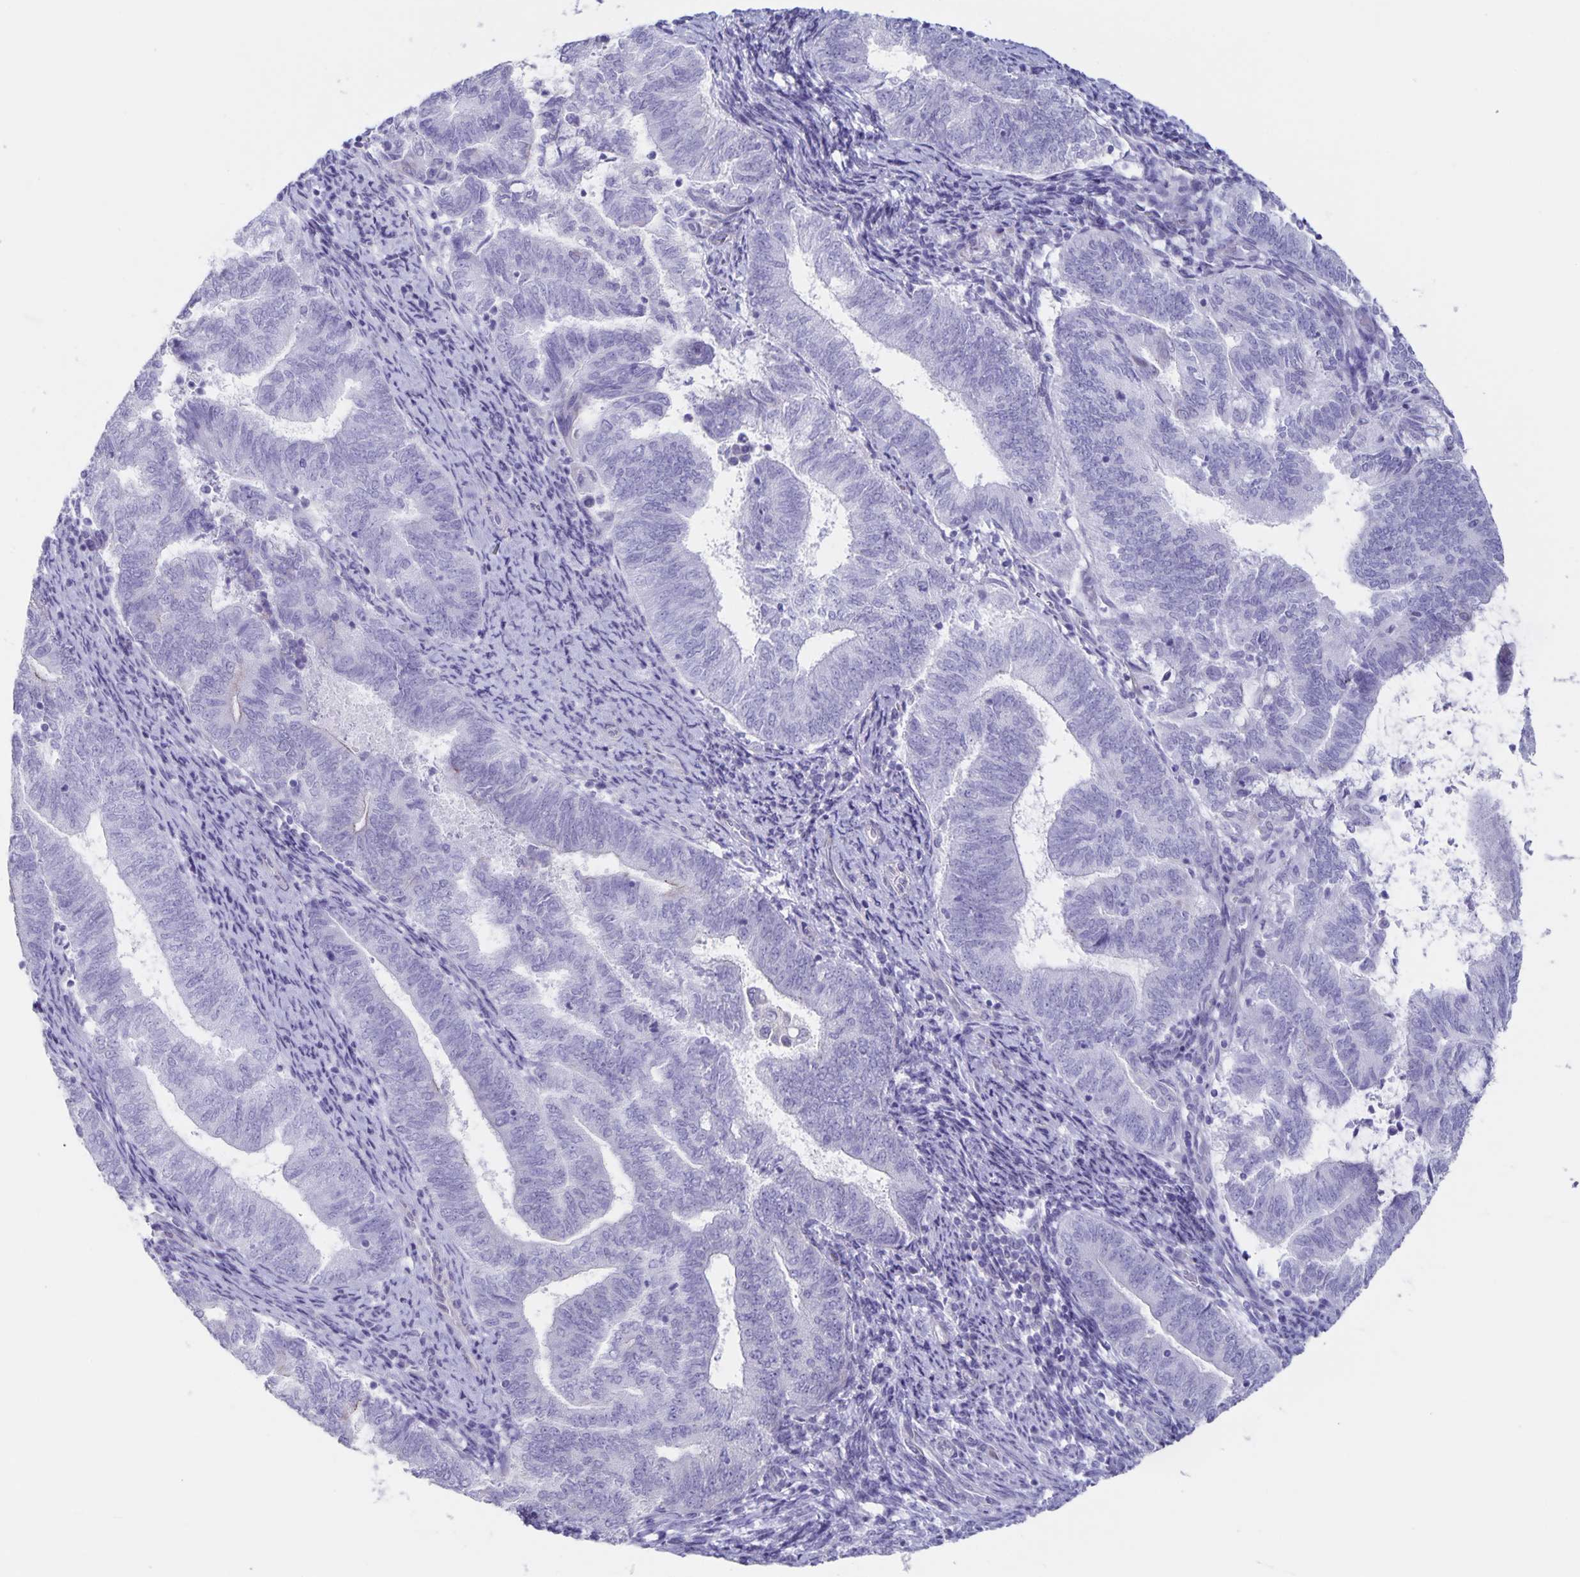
{"staining": {"intensity": "negative", "quantity": "none", "location": "none"}, "tissue": "endometrial cancer", "cell_type": "Tumor cells", "image_type": "cancer", "snomed": [{"axis": "morphology", "description": "Adenocarcinoma, NOS"}, {"axis": "topography", "description": "Endometrium"}], "caption": "DAB immunohistochemical staining of endometrial cancer demonstrates no significant expression in tumor cells.", "gene": "AQP4", "patient": {"sex": "female", "age": 65}}